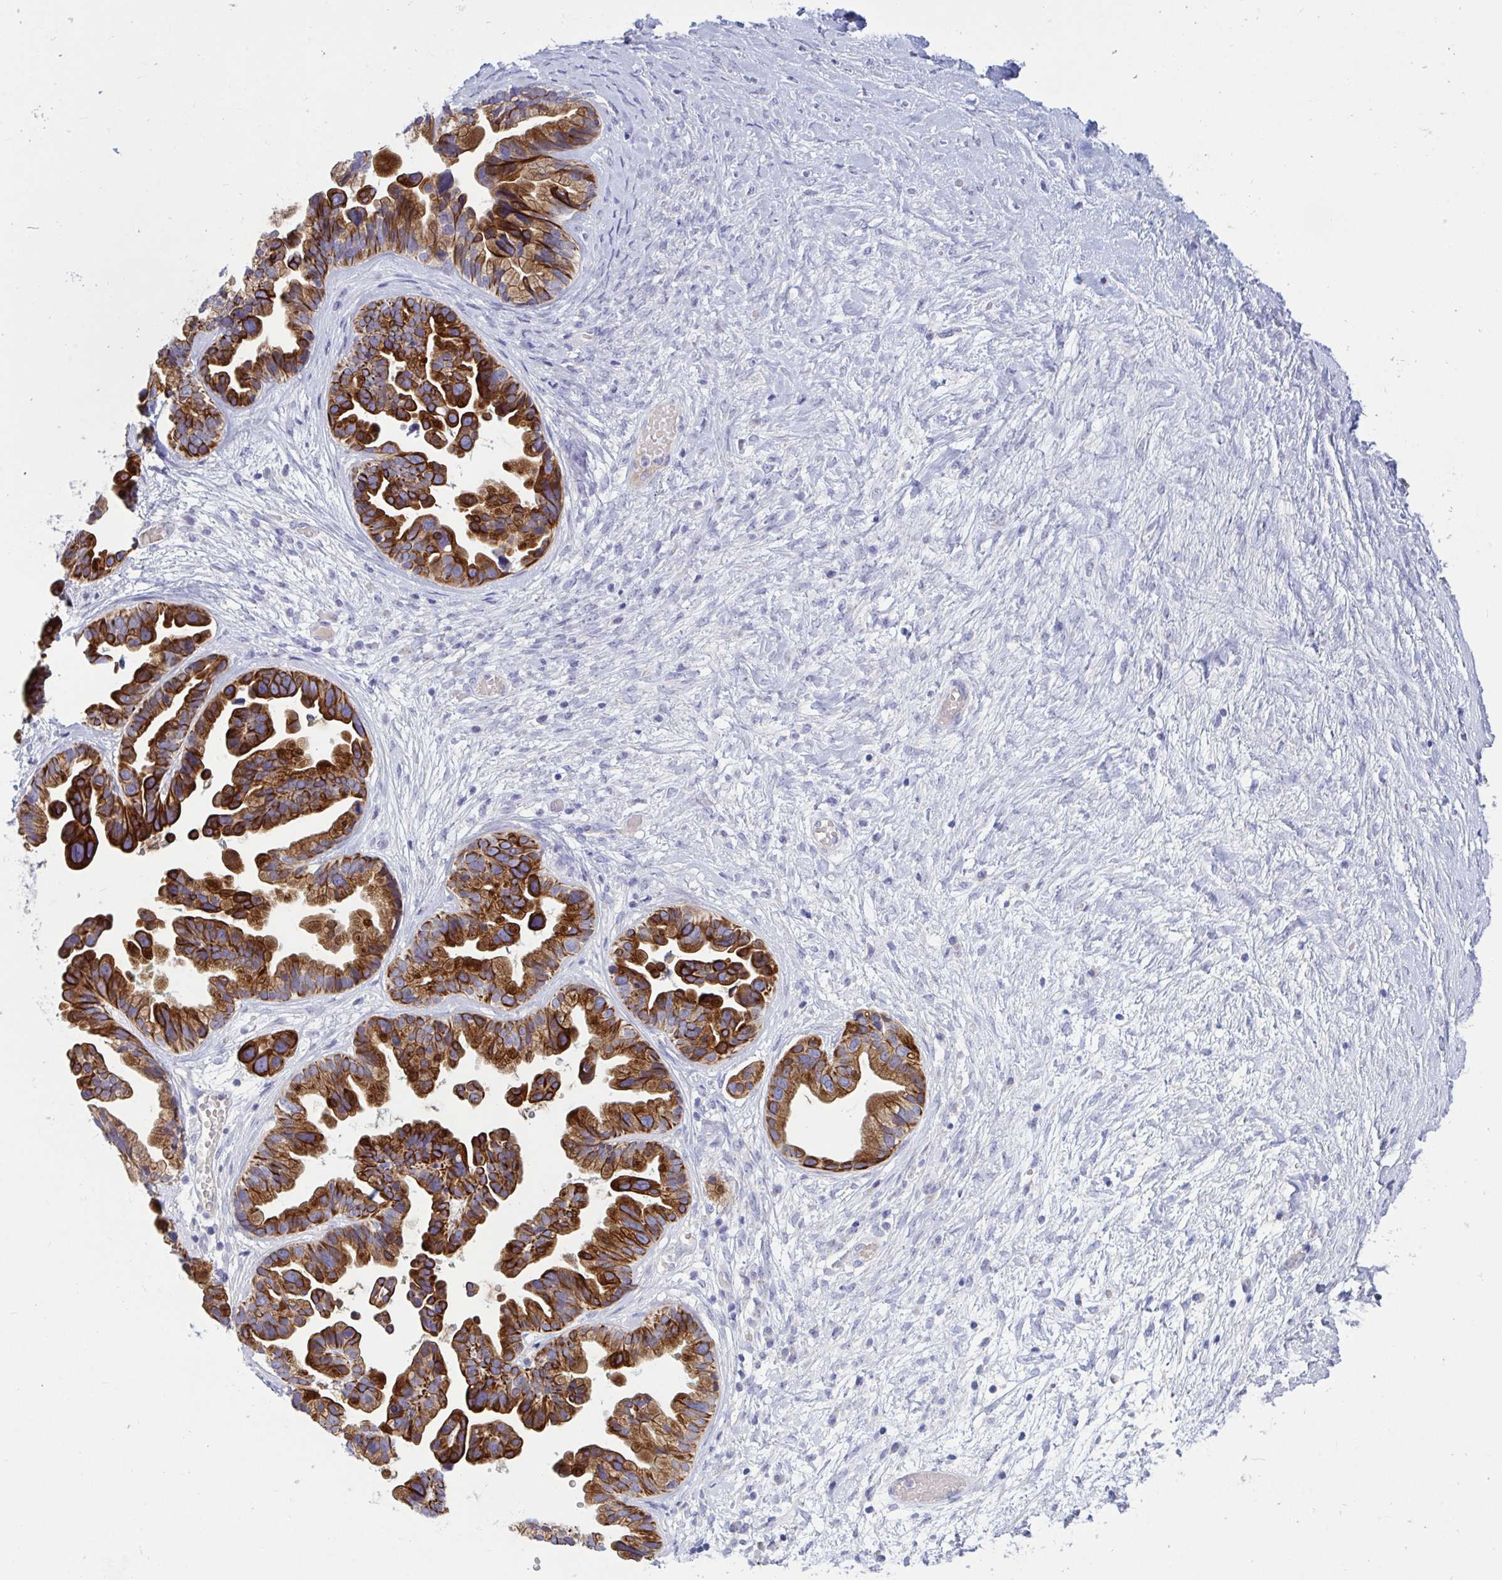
{"staining": {"intensity": "strong", "quantity": ">75%", "location": "cytoplasmic/membranous"}, "tissue": "ovarian cancer", "cell_type": "Tumor cells", "image_type": "cancer", "snomed": [{"axis": "morphology", "description": "Cystadenocarcinoma, serous, NOS"}, {"axis": "topography", "description": "Ovary"}], "caption": "This micrograph displays IHC staining of serous cystadenocarcinoma (ovarian), with high strong cytoplasmic/membranous staining in about >75% of tumor cells.", "gene": "TAS2R38", "patient": {"sex": "female", "age": 56}}